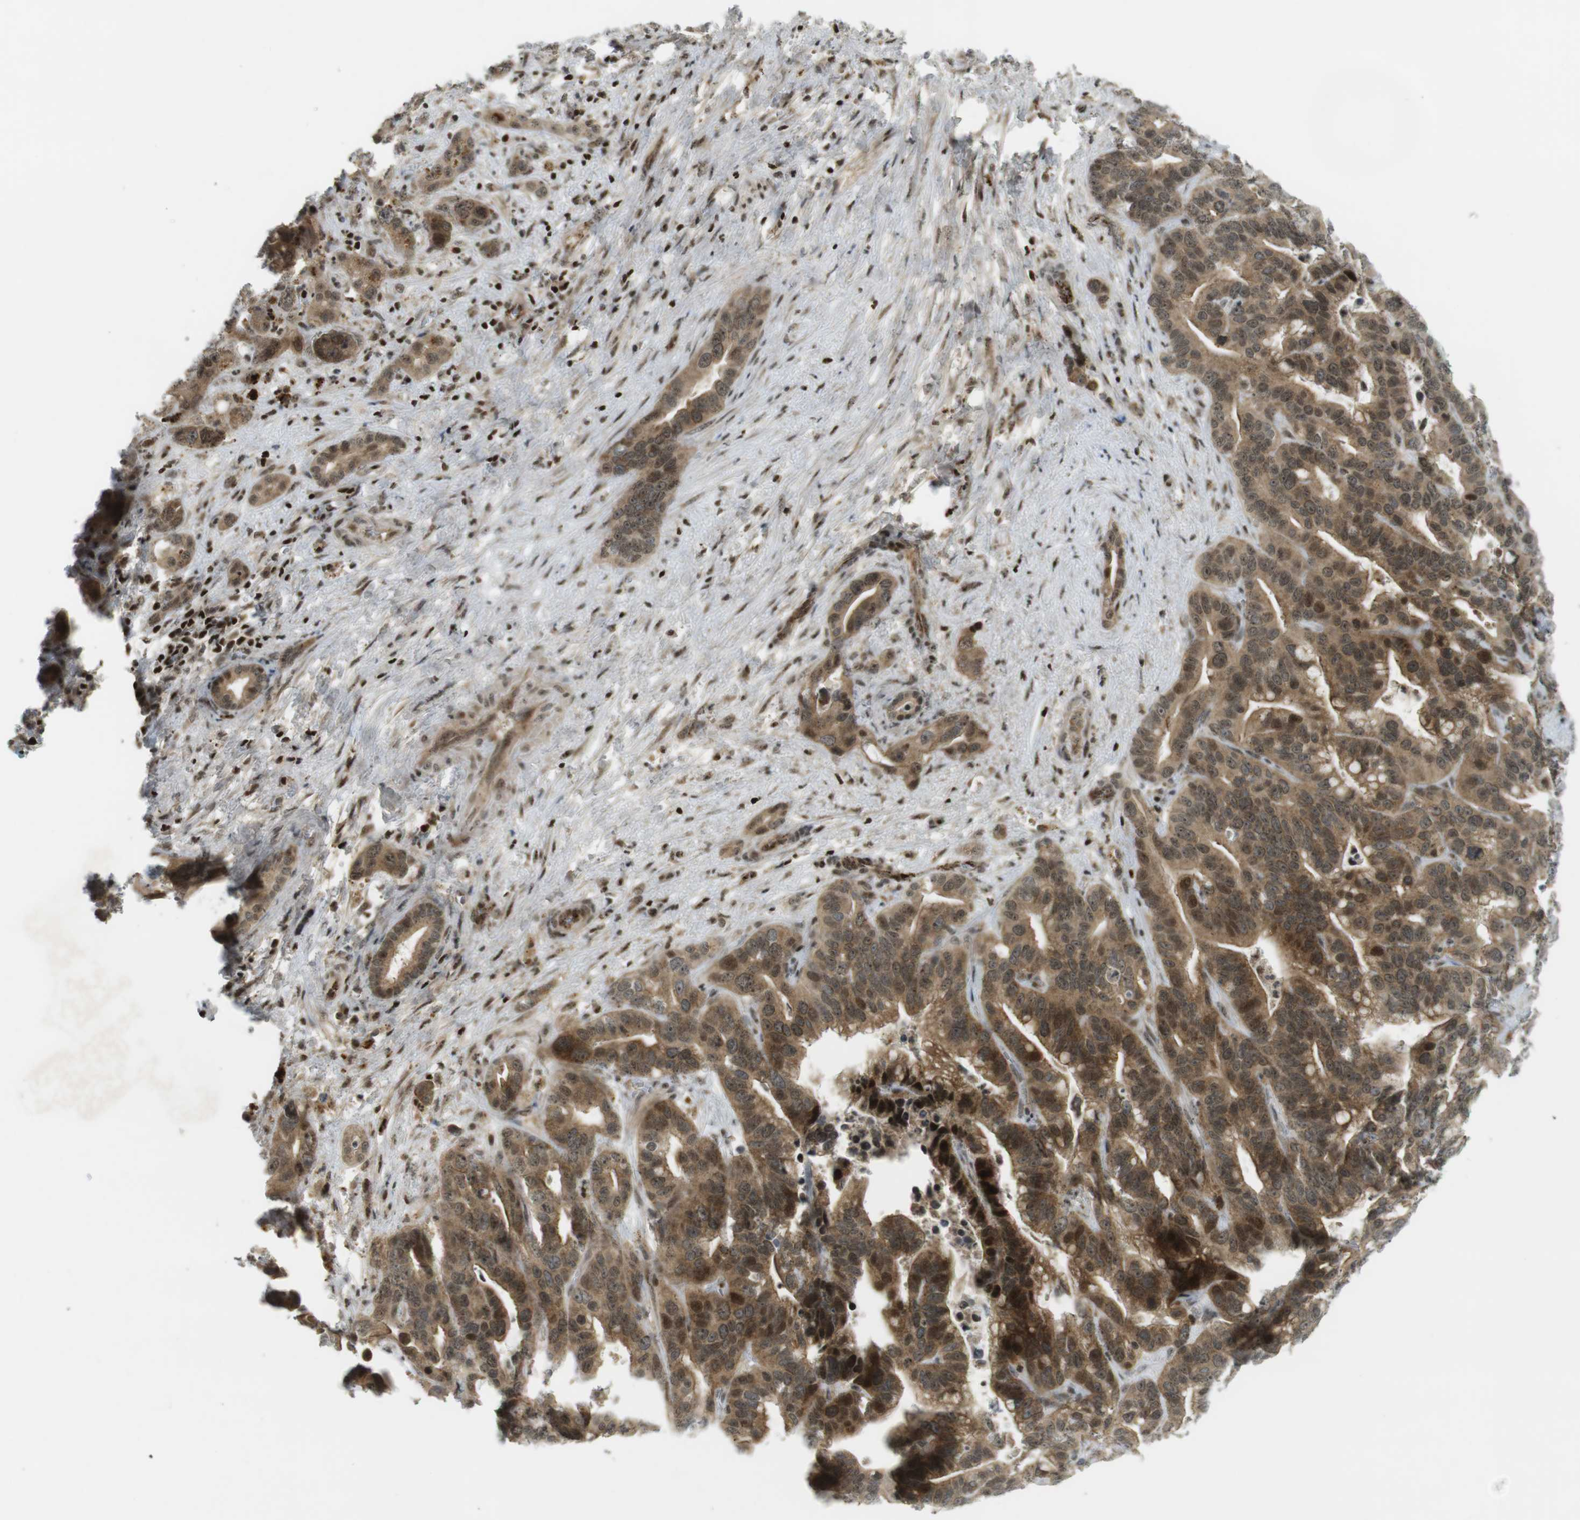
{"staining": {"intensity": "strong", "quantity": ">75%", "location": "cytoplasmic/membranous,nuclear"}, "tissue": "liver cancer", "cell_type": "Tumor cells", "image_type": "cancer", "snomed": [{"axis": "morphology", "description": "Cholangiocarcinoma"}, {"axis": "topography", "description": "Liver"}], "caption": "Brown immunohistochemical staining in liver cancer shows strong cytoplasmic/membranous and nuclear staining in about >75% of tumor cells. (Brightfield microscopy of DAB IHC at high magnification).", "gene": "PPP1R13B", "patient": {"sex": "female", "age": 65}}